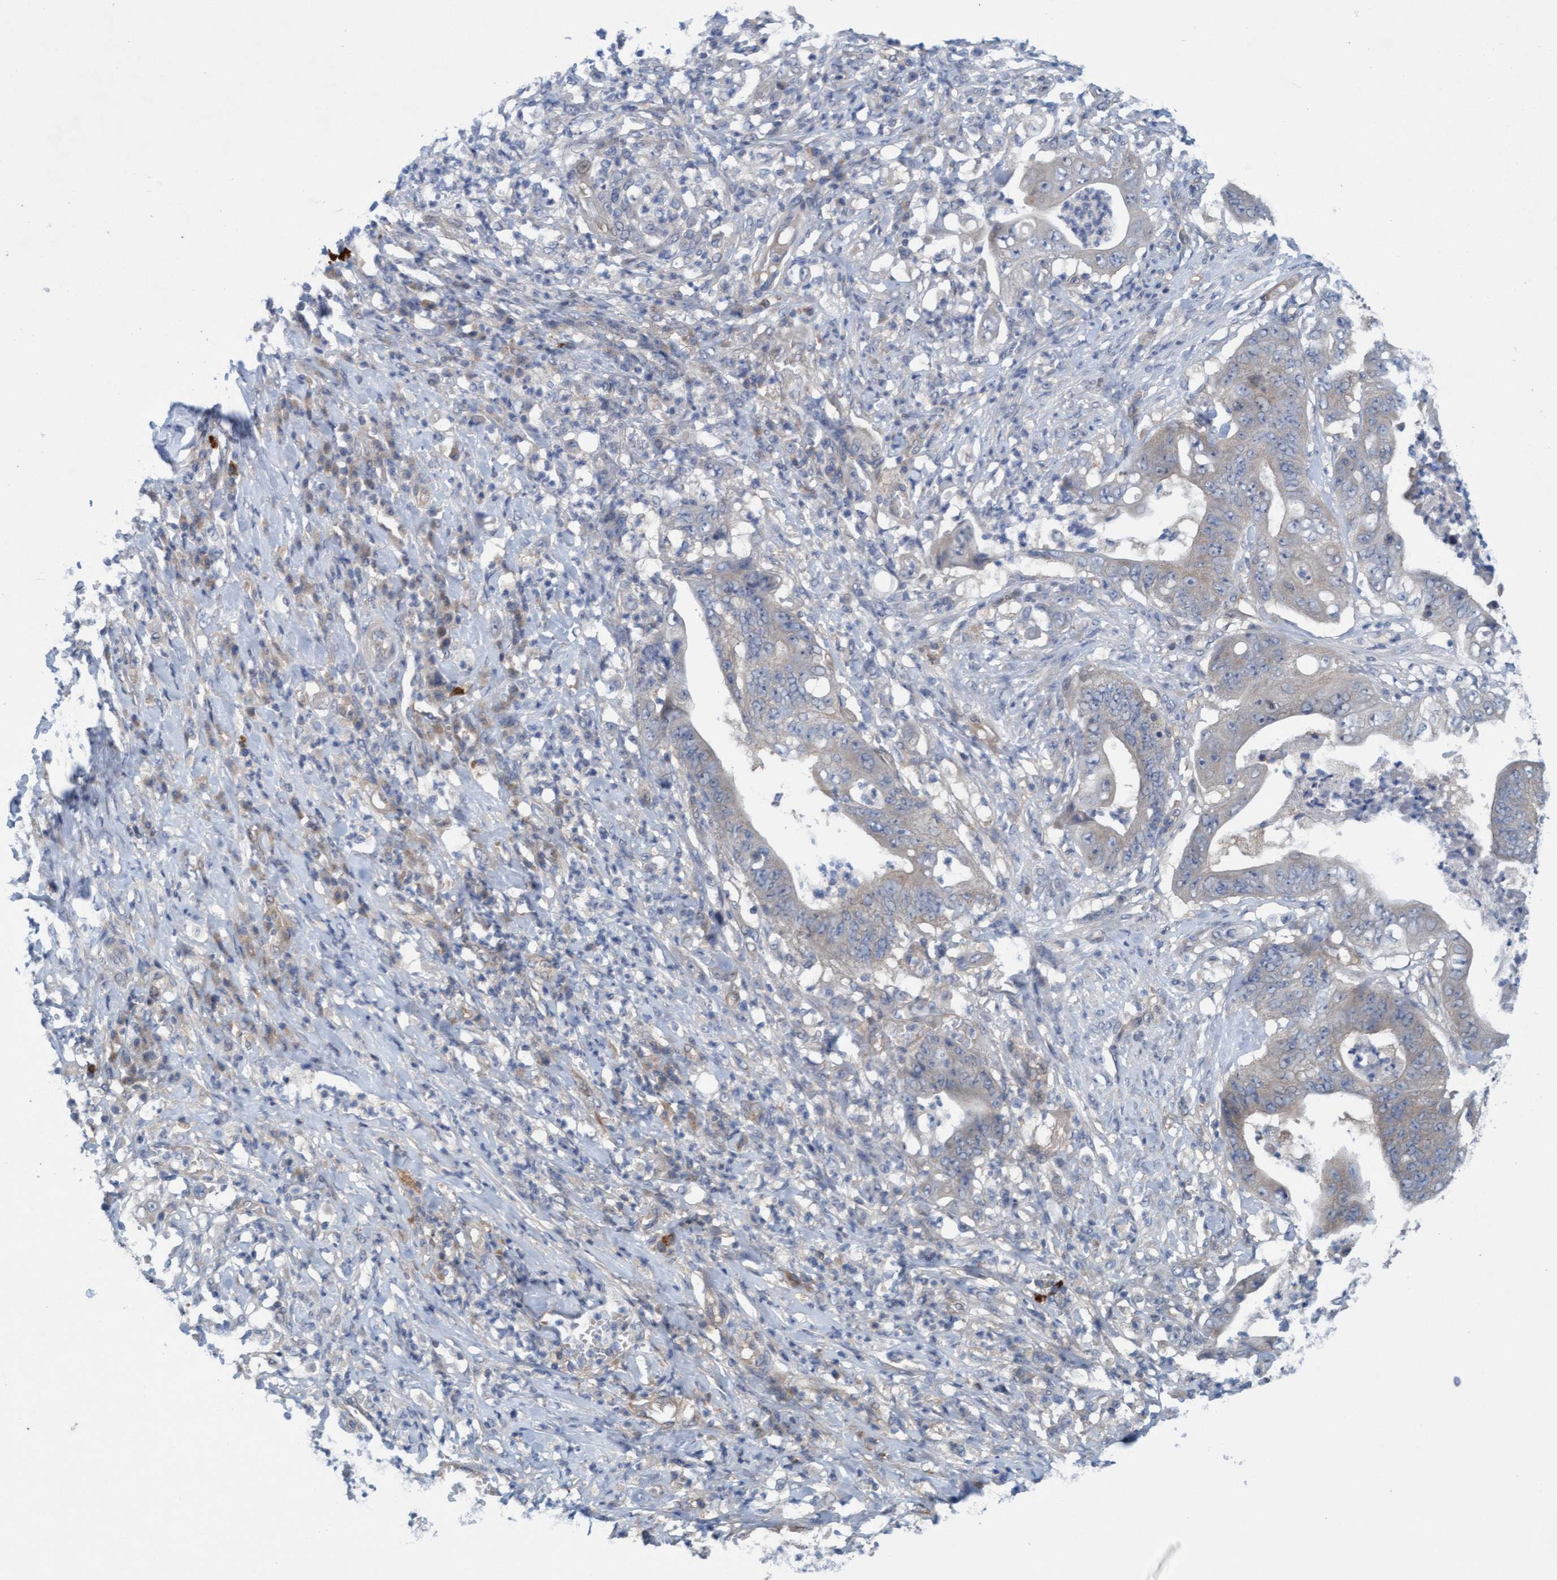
{"staining": {"intensity": "weak", "quantity": "<25%", "location": "cytoplasmic/membranous"}, "tissue": "stomach cancer", "cell_type": "Tumor cells", "image_type": "cancer", "snomed": [{"axis": "morphology", "description": "Adenocarcinoma, NOS"}, {"axis": "topography", "description": "Stomach"}], "caption": "Immunohistochemical staining of stomach cancer shows no significant positivity in tumor cells. Brightfield microscopy of immunohistochemistry stained with DAB (3,3'-diaminobenzidine) (brown) and hematoxylin (blue), captured at high magnification.", "gene": "KLHL25", "patient": {"sex": "female", "age": 73}}